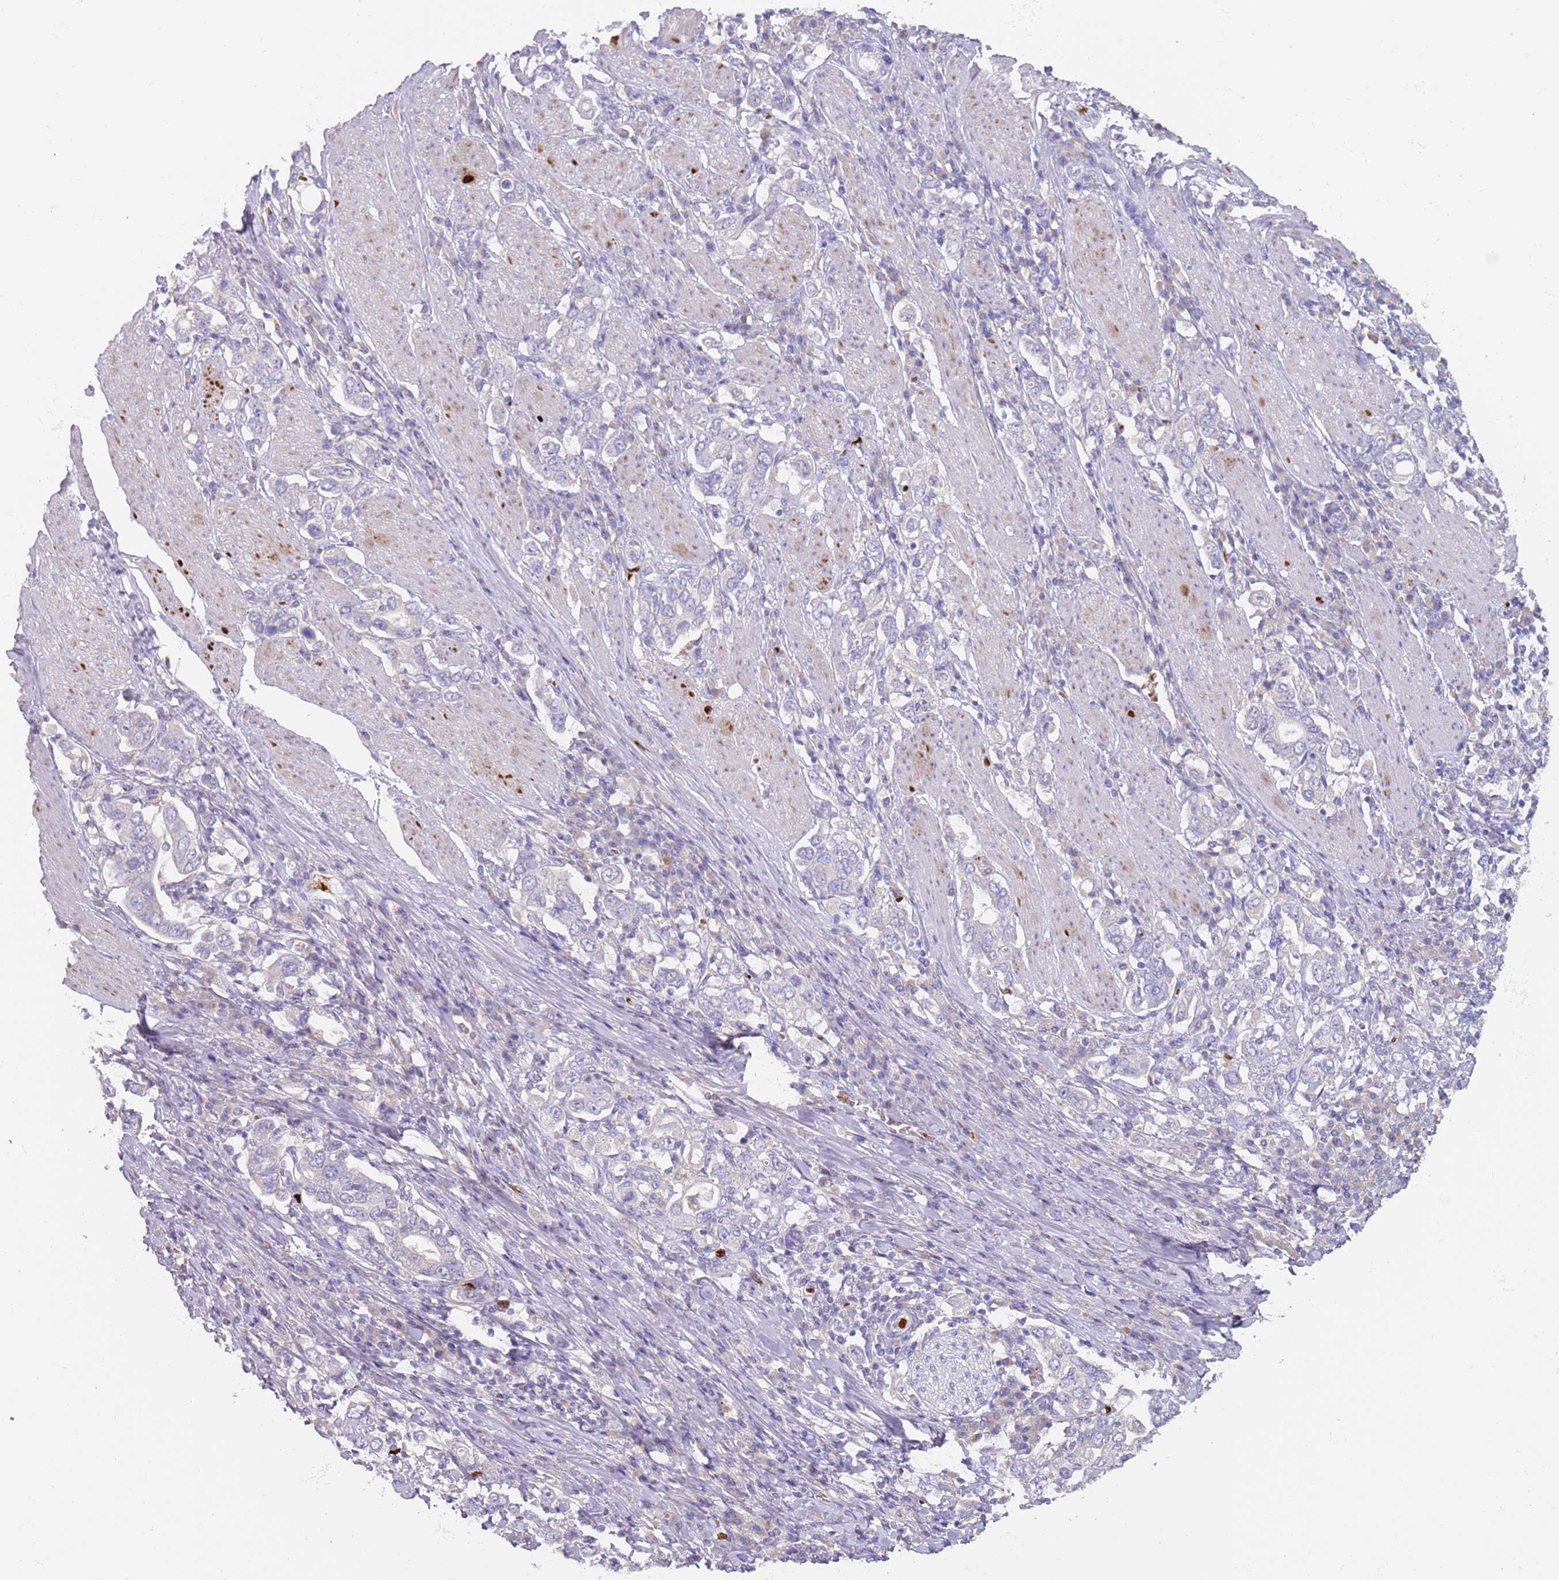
{"staining": {"intensity": "negative", "quantity": "none", "location": "none"}, "tissue": "stomach cancer", "cell_type": "Tumor cells", "image_type": "cancer", "snomed": [{"axis": "morphology", "description": "Adenocarcinoma, NOS"}, {"axis": "topography", "description": "Stomach, upper"}], "caption": "DAB (3,3'-diaminobenzidine) immunohistochemical staining of human stomach adenocarcinoma shows no significant expression in tumor cells. Brightfield microscopy of IHC stained with DAB (3,3'-diaminobenzidine) (brown) and hematoxylin (blue), captured at high magnification.", "gene": "TMEM251", "patient": {"sex": "male", "age": 62}}